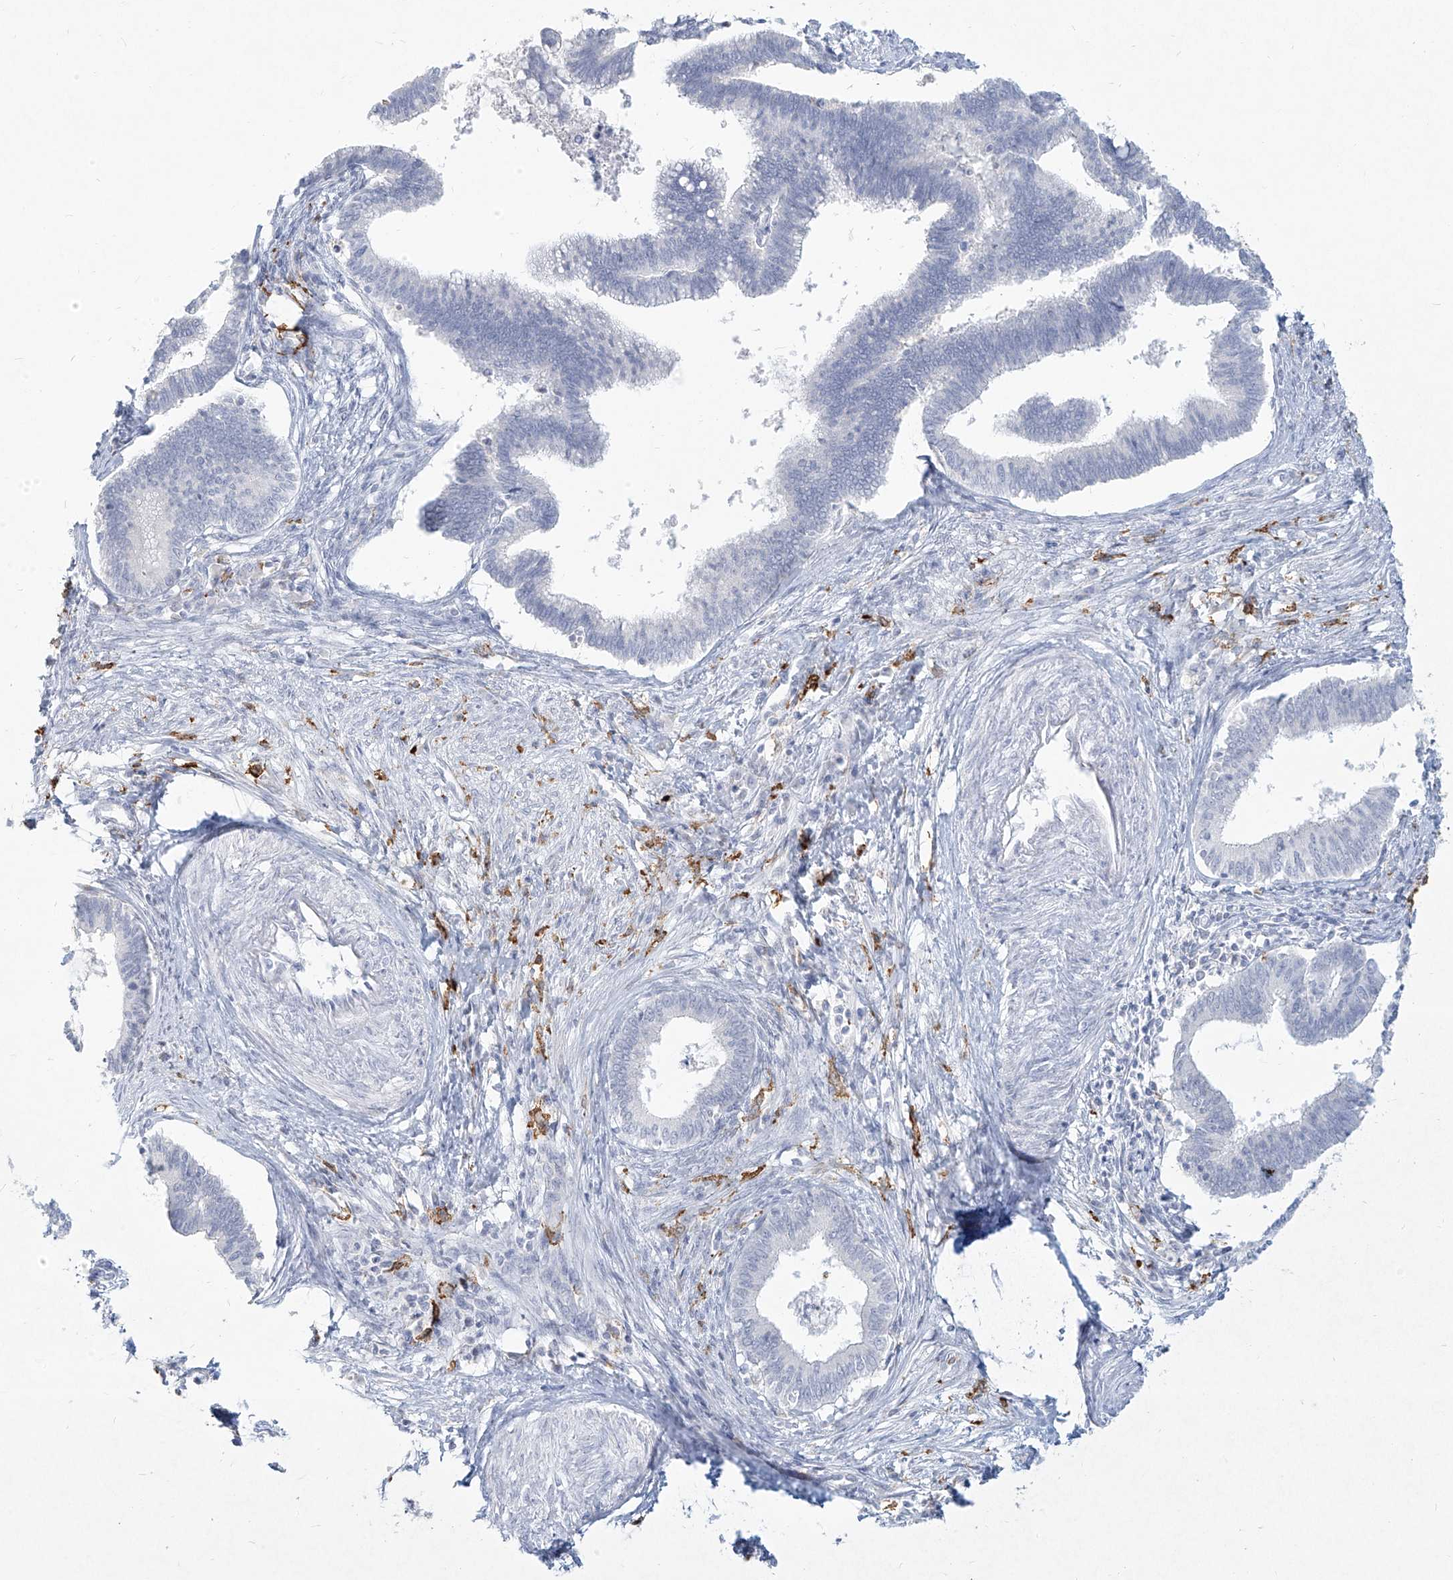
{"staining": {"intensity": "negative", "quantity": "none", "location": "none"}, "tissue": "cervical cancer", "cell_type": "Tumor cells", "image_type": "cancer", "snomed": [{"axis": "morphology", "description": "Adenocarcinoma, NOS"}, {"axis": "topography", "description": "Cervix"}], "caption": "Immunohistochemistry micrograph of neoplastic tissue: cervical cancer (adenocarcinoma) stained with DAB exhibits no significant protein expression in tumor cells. (Stains: DAB (3,3'-diaminobenzidine) immunohistochemistry with hematoxylin counter stain, Microscopy: brightfield microscopy at high magnification).", "gene": "CD209", "patient": {"sex": "female", "age": 36}}